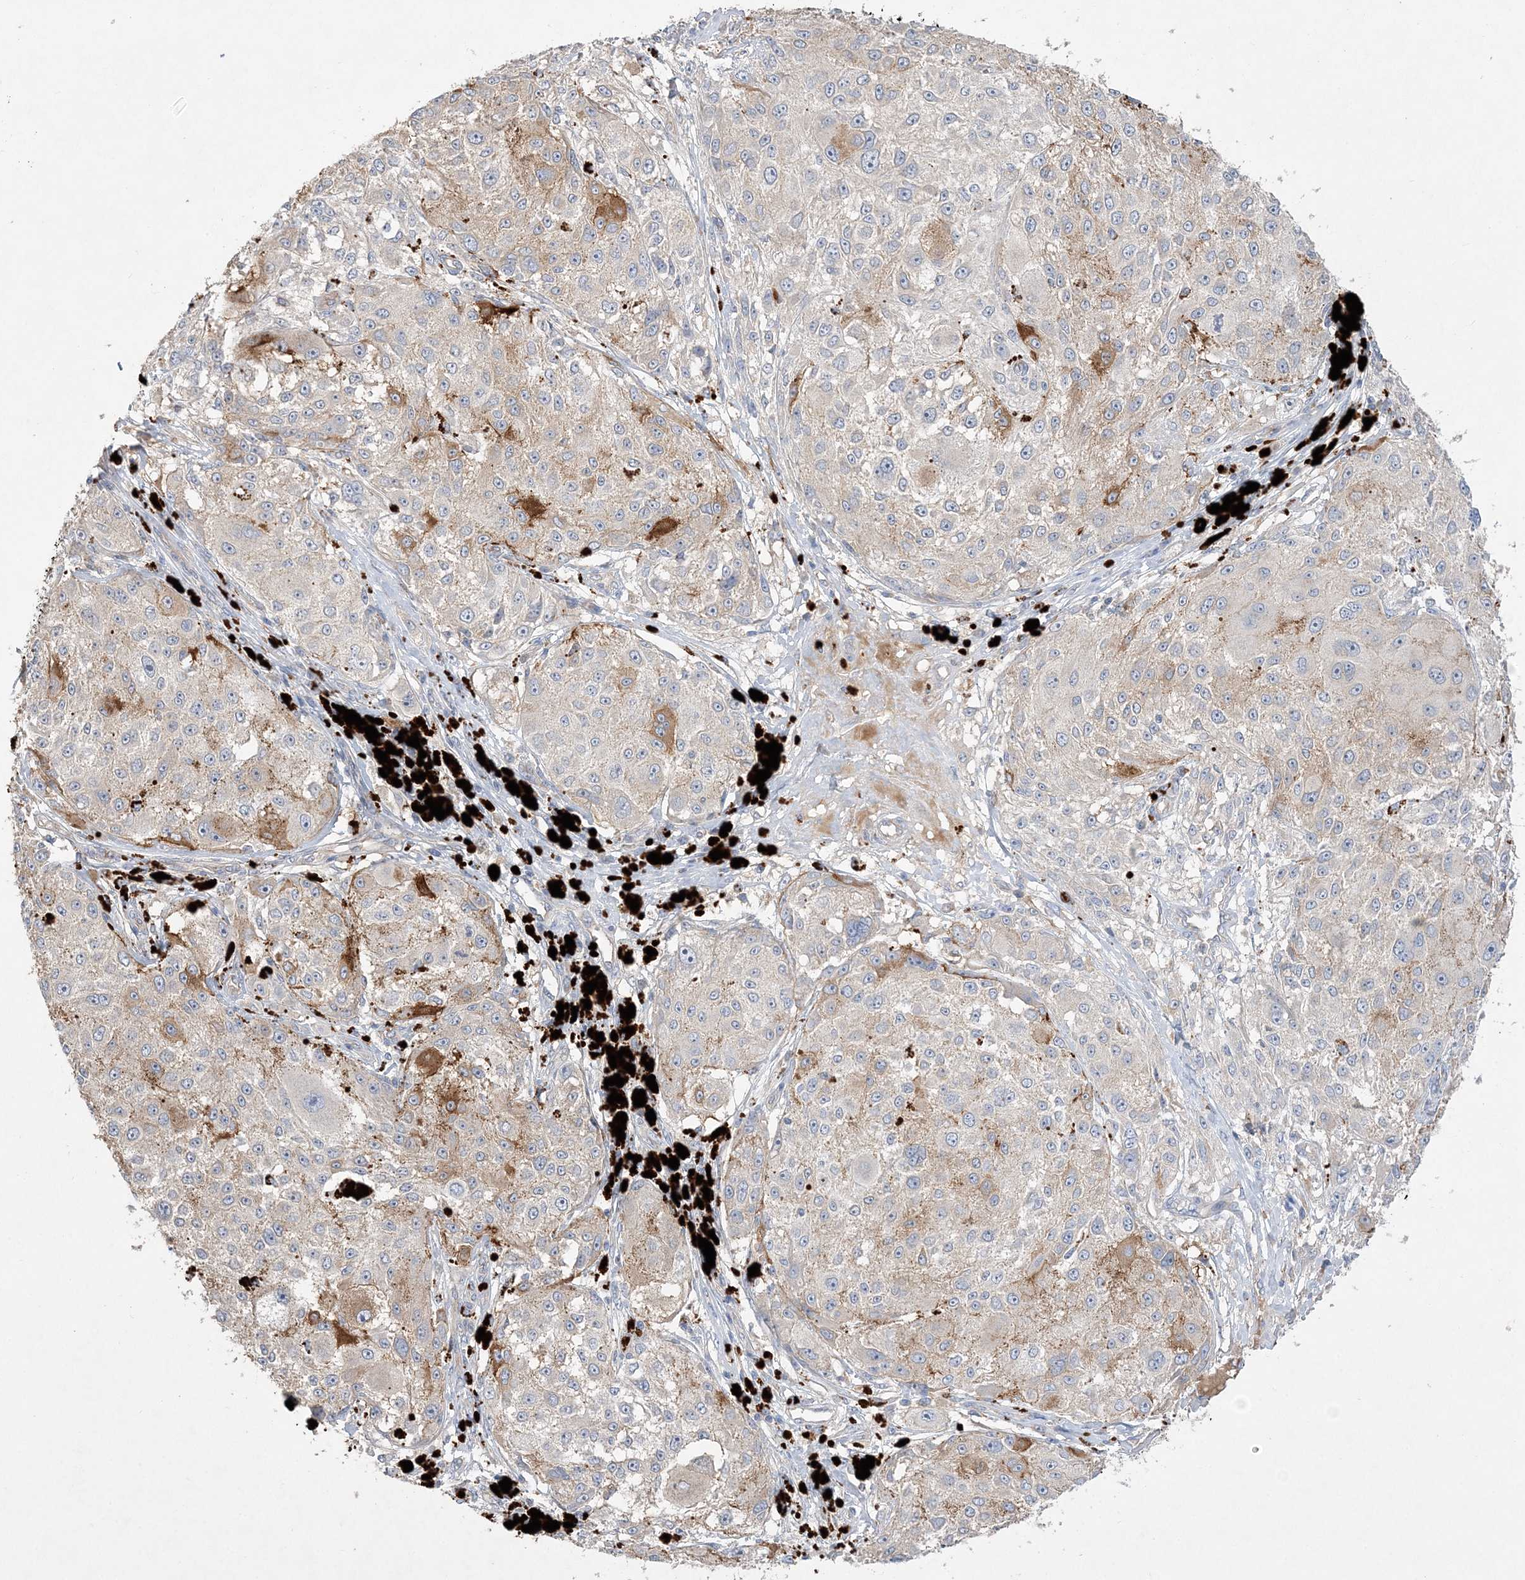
{"staining": {"intensity": "moderate", "quantity": "<25%", "location": "cytoplasmic/membranous"}, "tissue": "melanoma", "cell_type": "Tumor cells", "image_type": "cancer", "snomed": [{"axis": "morphology", "description": "Necrosis, NOS"}, {"axis": "morphology", "description": "Malignant melanoma, NOS"}, {"axis": "topography", "description": "Skin"}], "caption": "Malignant melanoma was stained to show a protein in brown. There is low levels of moderate cytoplasmic/membranous expression in about <25% of tumor cells.", "gene": "ADCK2", "patient": {"sex": "female", "age": 87}}